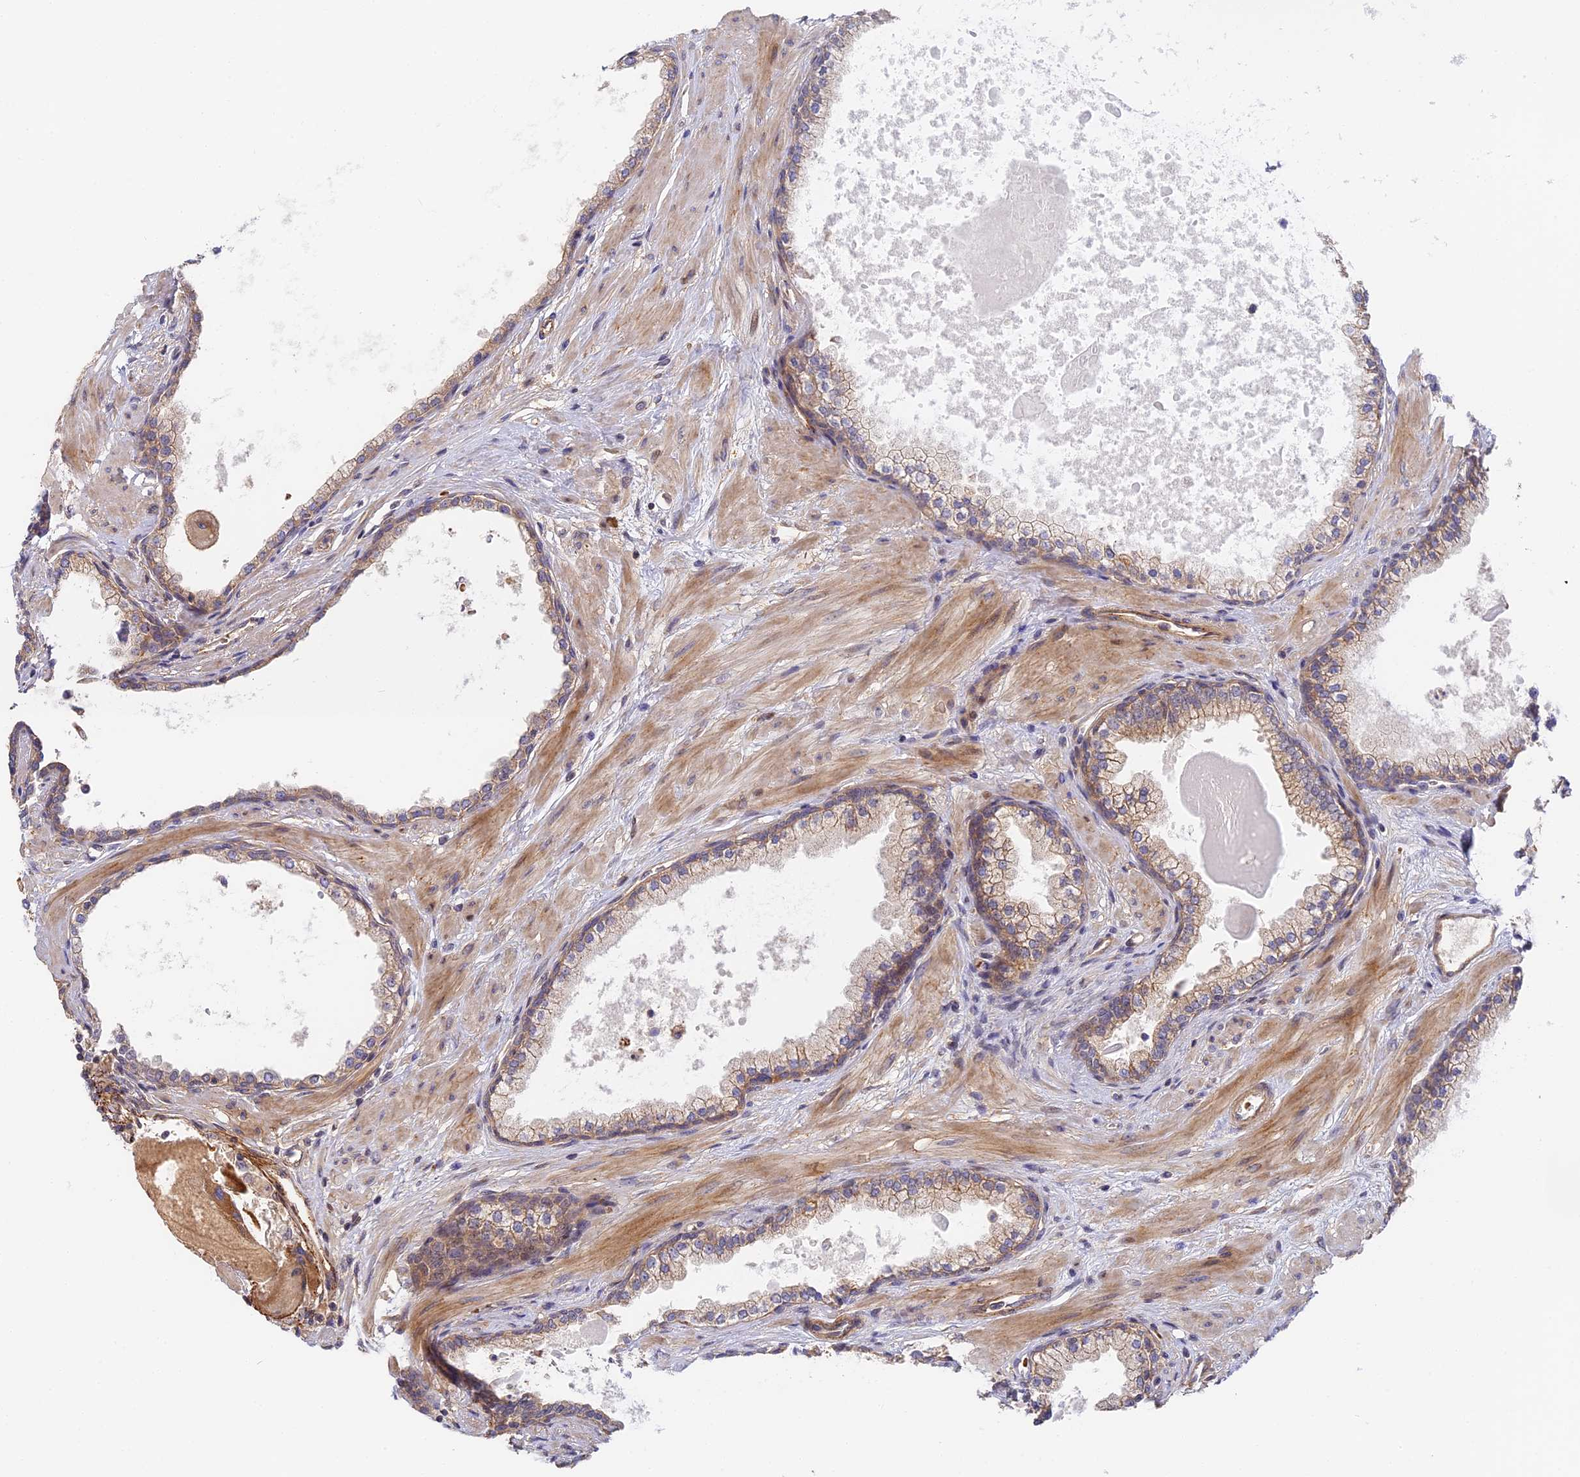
{"staining": {"intensity": "moderate", "quantity": "25%-75%", "location": "cytoplasmic/membranous"}, "tissue": "prostate", "cell_type": "Glandular cells", "image_type": "normal", "snomed": [{"axis": "morphology", "description": "Normal tissue, NOS"}, {"axis": "topography", "description": "Prostate"}], "caption": "Normal prostate reveals moderate cytoplasmic/membranous expression in about 25%-75% of glandular cells.", "gene": "MISP3", "patient": {"sex": "male", "age": 57}}